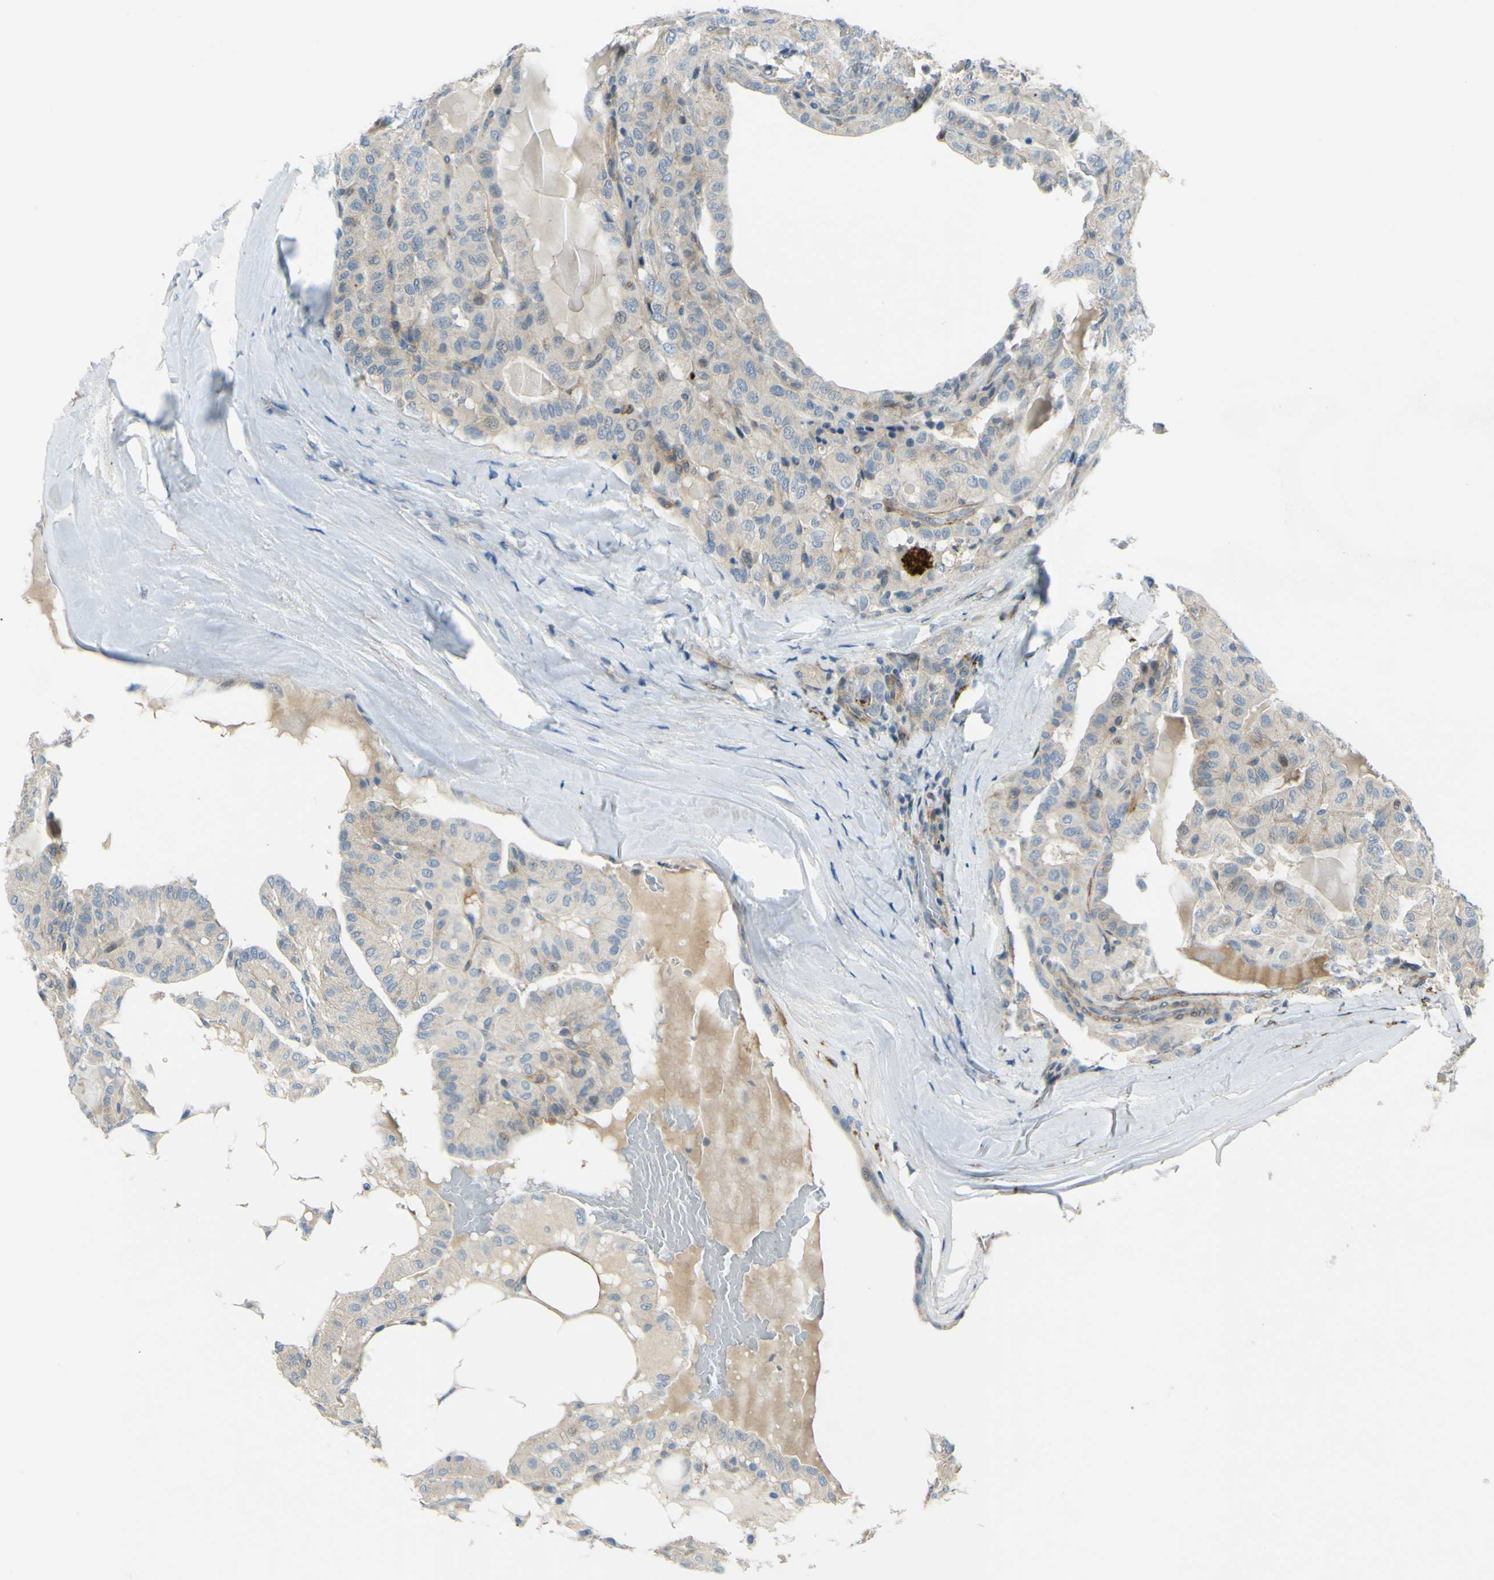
{"staining": {"intensity": "weak", "quantity": ">75%", "location": "cytoplasmic/membranous"}, "tissue": "thyroid cancer", "cell_type": "Tumor cells", "image_type": "cancer", "snomed": [{"axis": "morphology", "description": "Papillary adenocarcinoma, NOS"}, {"axis": "topography", "description": "Thyroid gland"}], "caption": "Thyroid cancer (papillary adenocarcinoma) stained with immunohistochemistry demonstrates weak cytoplasmic/membranous staining in about >75% of tumor cells.", "gene": "ARHGAP1", "patient": {"sex": "male", "age": 77}}